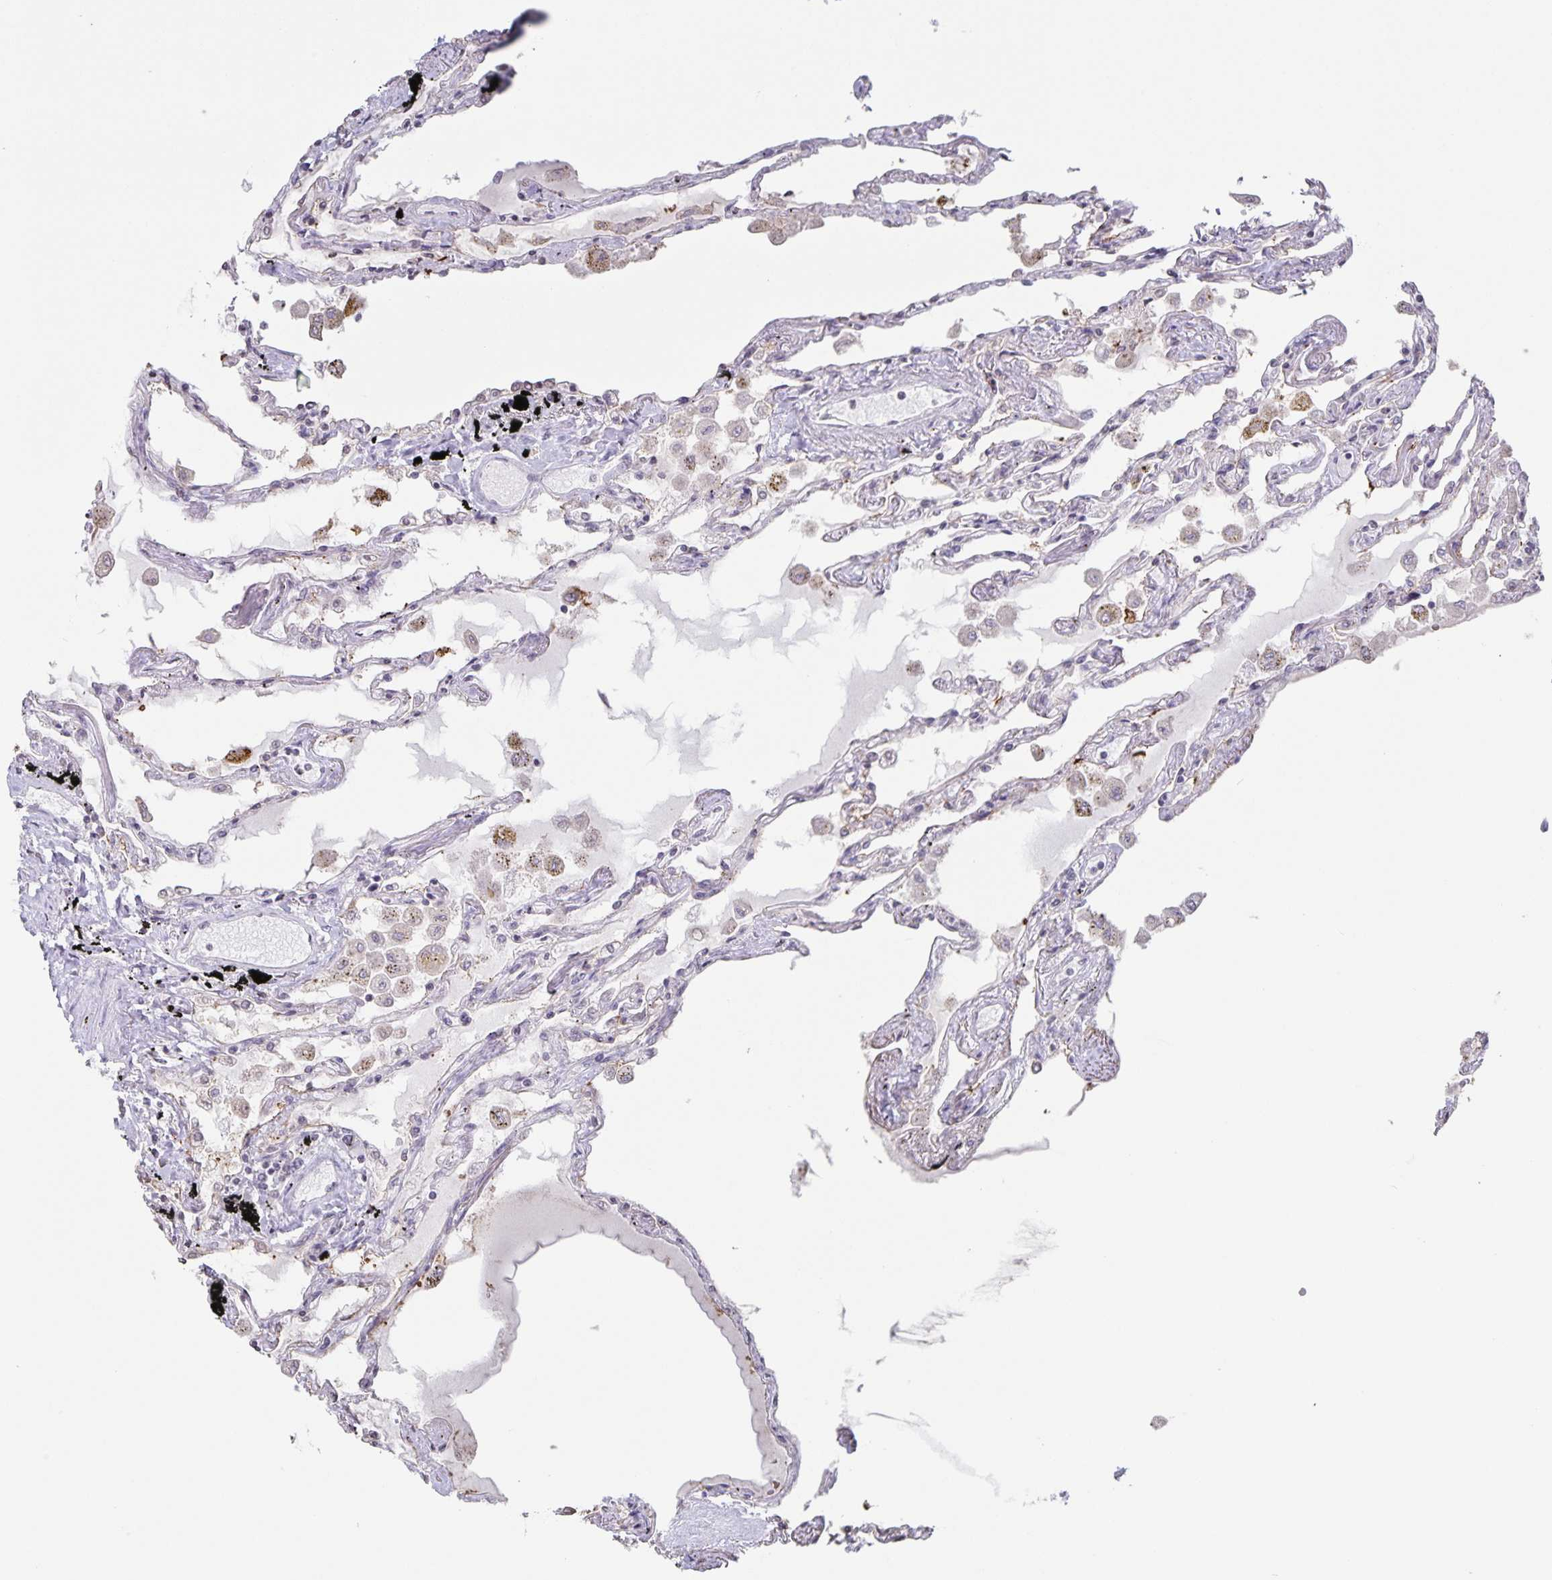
{"staining": {"intensity": "moderate", "quantity": "25%-75%", "location": "cytoplasmic/membranous"}, "tissue": "lung", "cell_type": "Alveolar cells", "image_type": "normal", "snomed": [{"axis": "morphology", "description": "Normal tissue, NOS"}, {"axis": "morphology", "description": "Adenocarcinoma, NOS"}, {"axis": "topography", "description": "Cartilage tissue"}, {"axis": "topography", "description": "Lung"}], "caption": "Moderate cytoplasmic/membranous protein expression is seen in about 25%-75% of alveolar cells in lung.", "gene": "AQP4", "patient": {"sex": "female", "age": 67}}